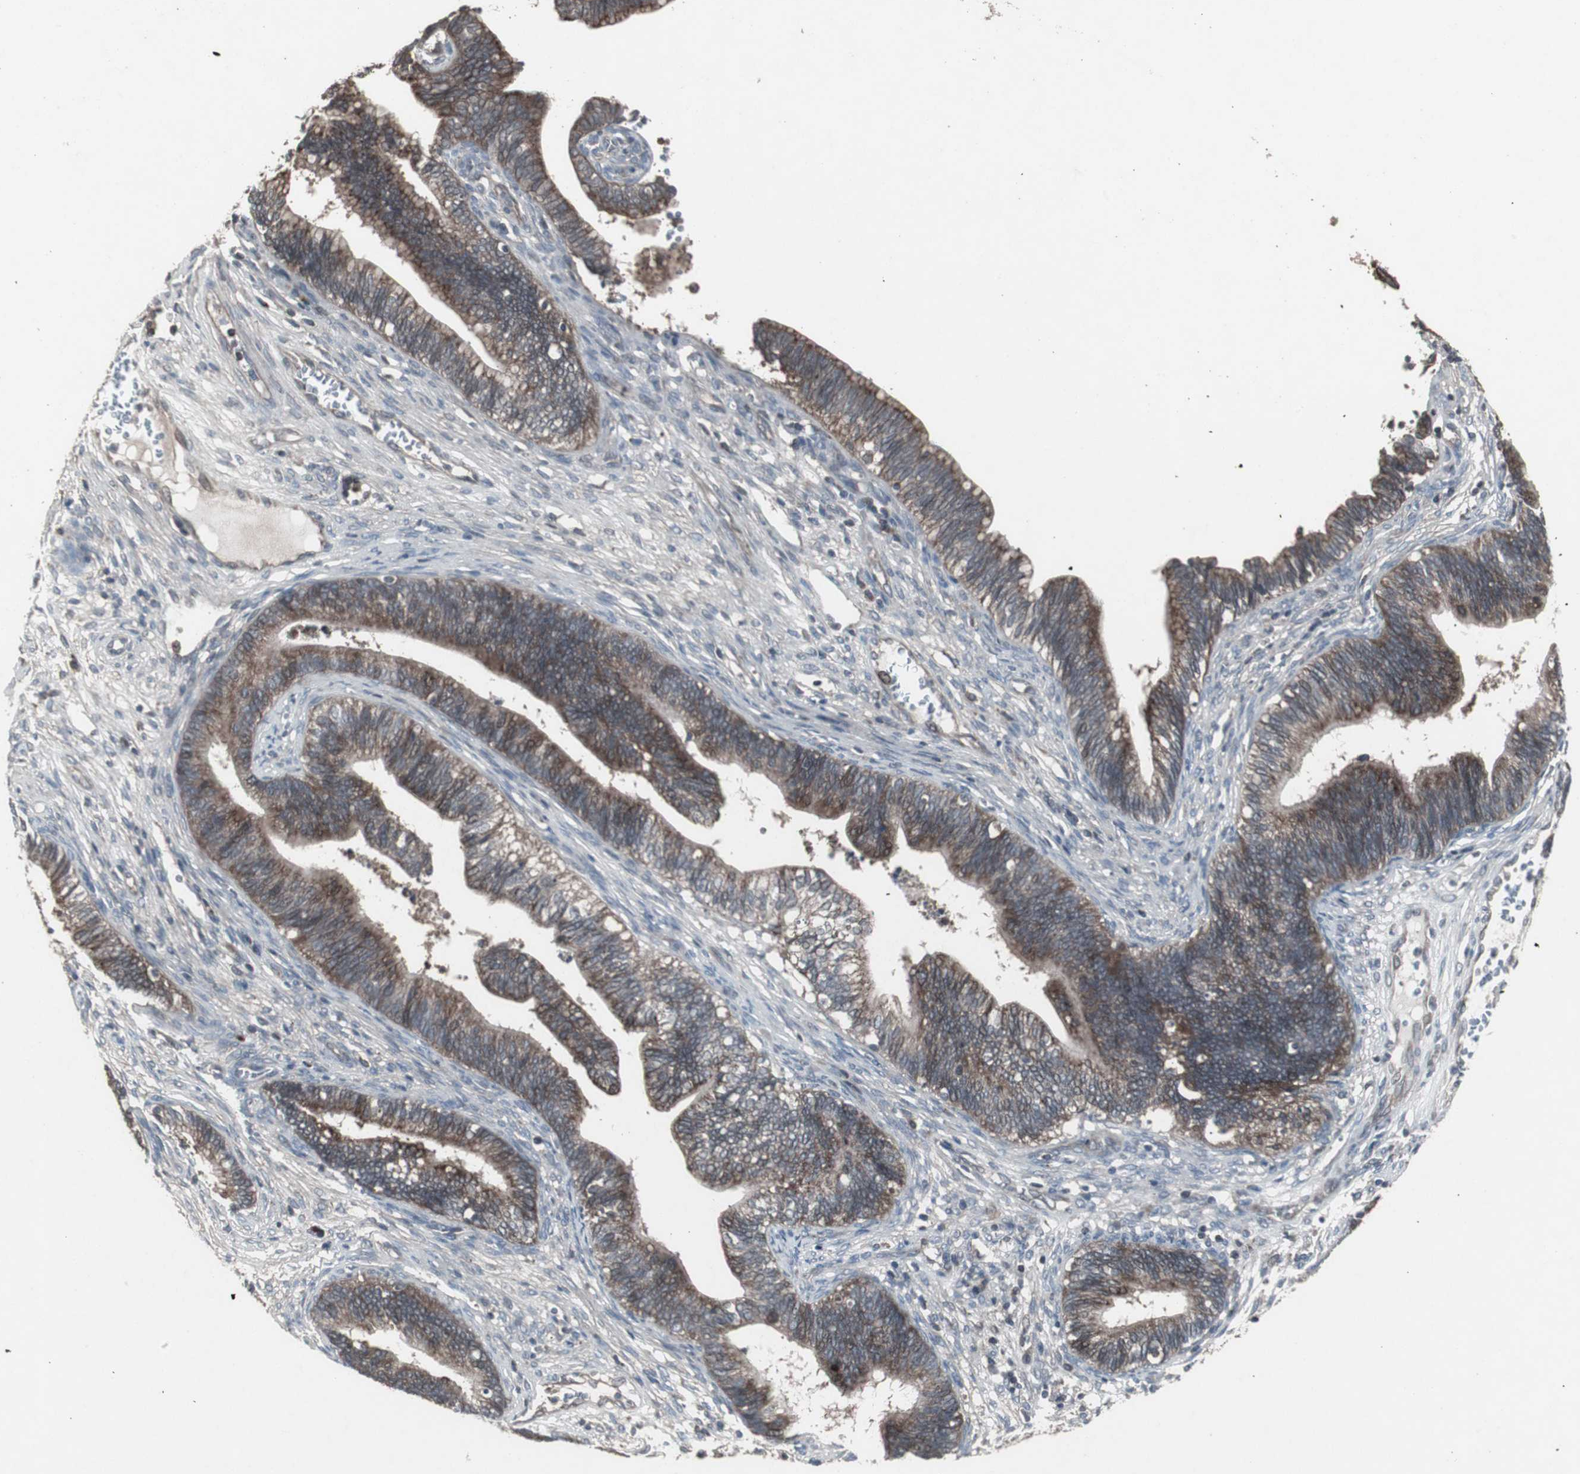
{"staining": {"intensity": "moderate", "quantity": ">75%", "location": "cytoplasmic/membranous"}, "tissue": "cervical cancer", "cell_type": "Tumor cells", "image_type": "cancer", "snomed": [{"axis": "morphology", "description": "Adenocarcinoma, NOS"}, {"axis": "topography", "description": "Cervix"}], "caption": "This photomicrograph exhibits cervical adenocarcinoma stained with immunohistochemistry to label a protein in brown. The cytoplasmic/membranous of tumor cells show moderate positivity for the protein. Nuclei are counter-stained blue.", "gene": "SSTR2", "patient": {"sex": "female", "age": 44}}